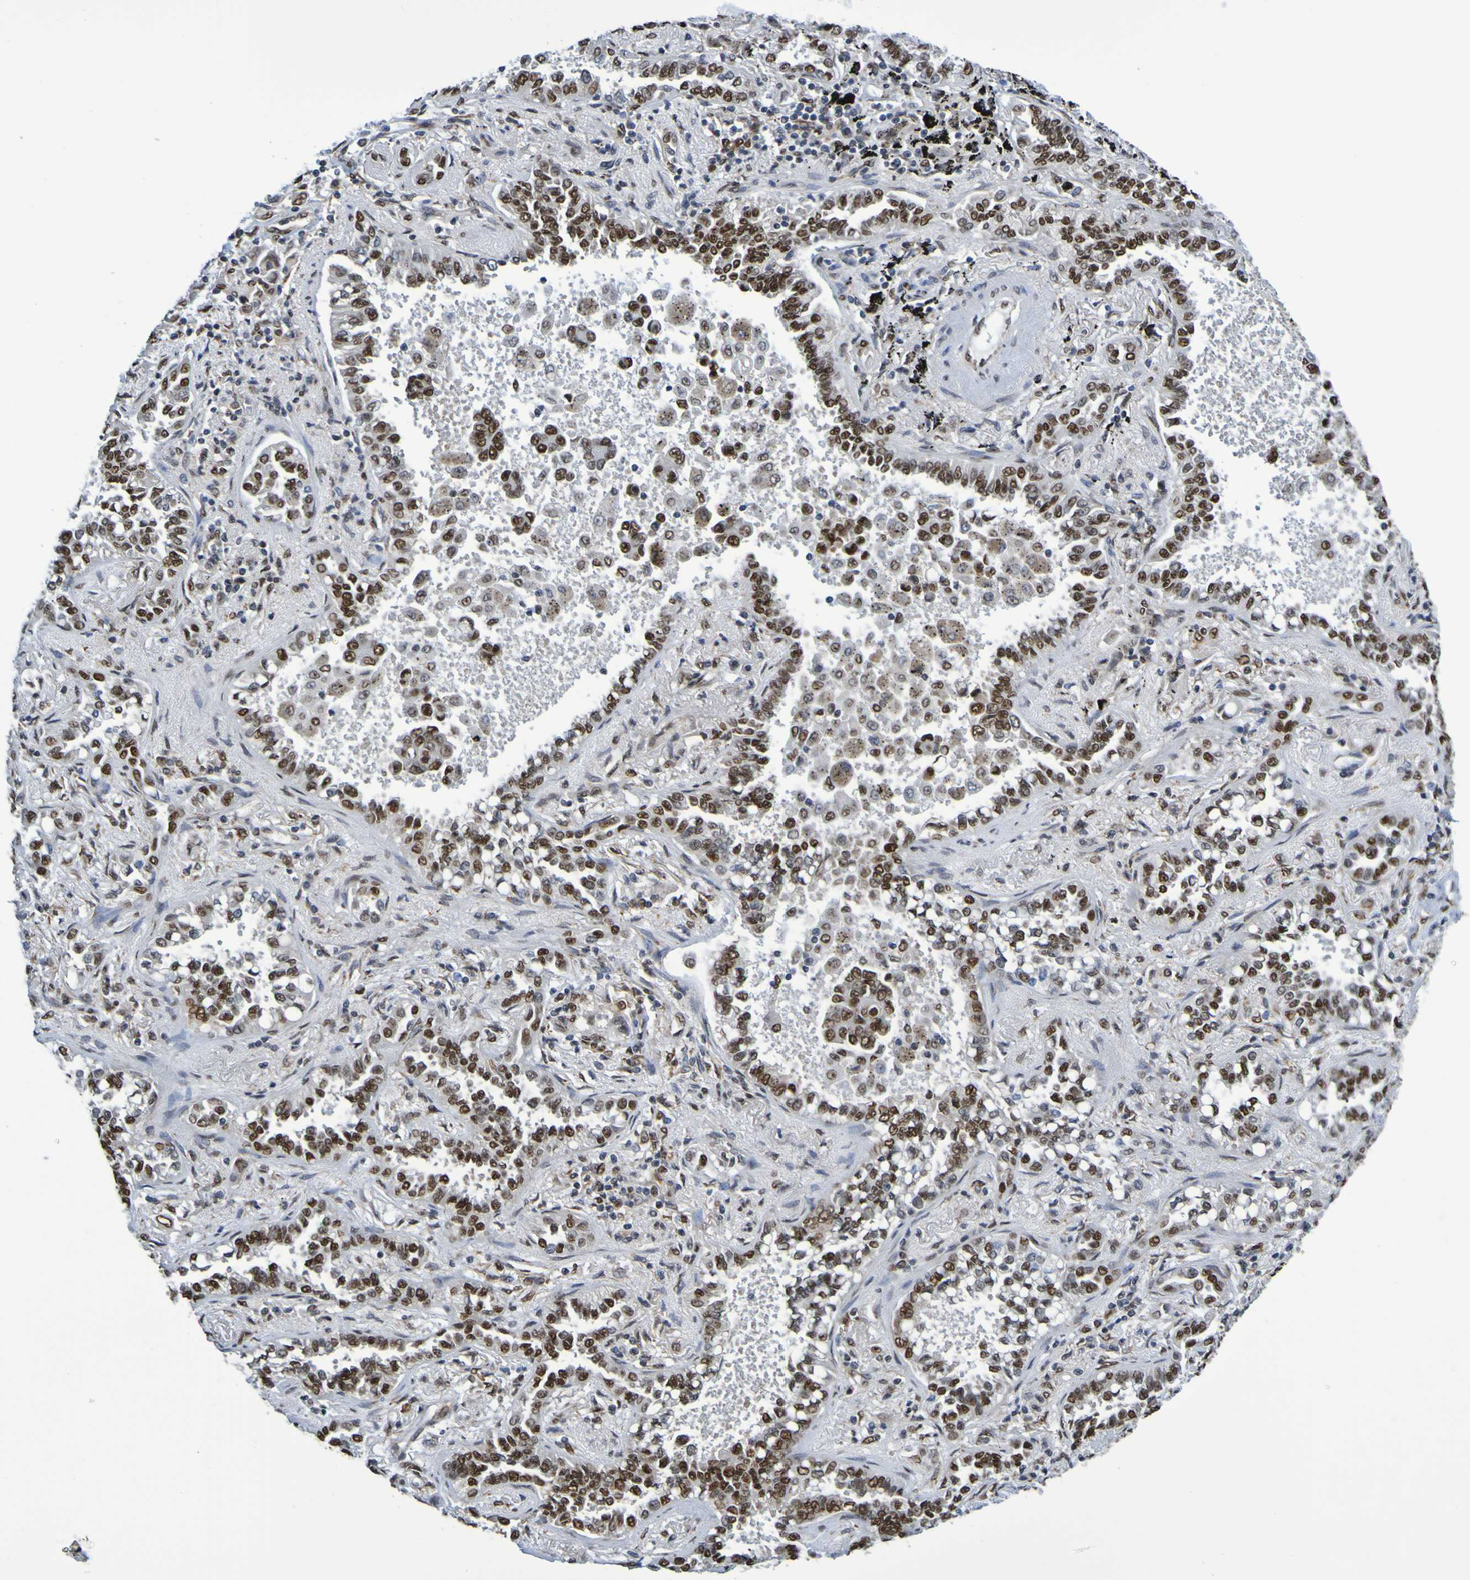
{"staining": {"intensity": "strong", "quantity": ">75%", "location": "nuclear"}, "tissue": "lung cancer", "cell_type": "Tumor cells", "image_type": "cancer", "snomed": [{"axis": "morphology", "description": "Normal tissue, NOS"}, {"axis": "morphology", "description": "Adenocarcinoma, NOS"}, {"axis": "topography", "description": "Lung"}], "caption": "High-magnification brightfield microscopy of lung cancer (adenocarcinoma) stained with DAB (brown) and counterstained with hematoxylin (blue). tumor cells exhibit strong nuclear staining is seen in about>75% of cells.", "gene": "HDAC2", "patient": {"sex": "male", "age": 59}}